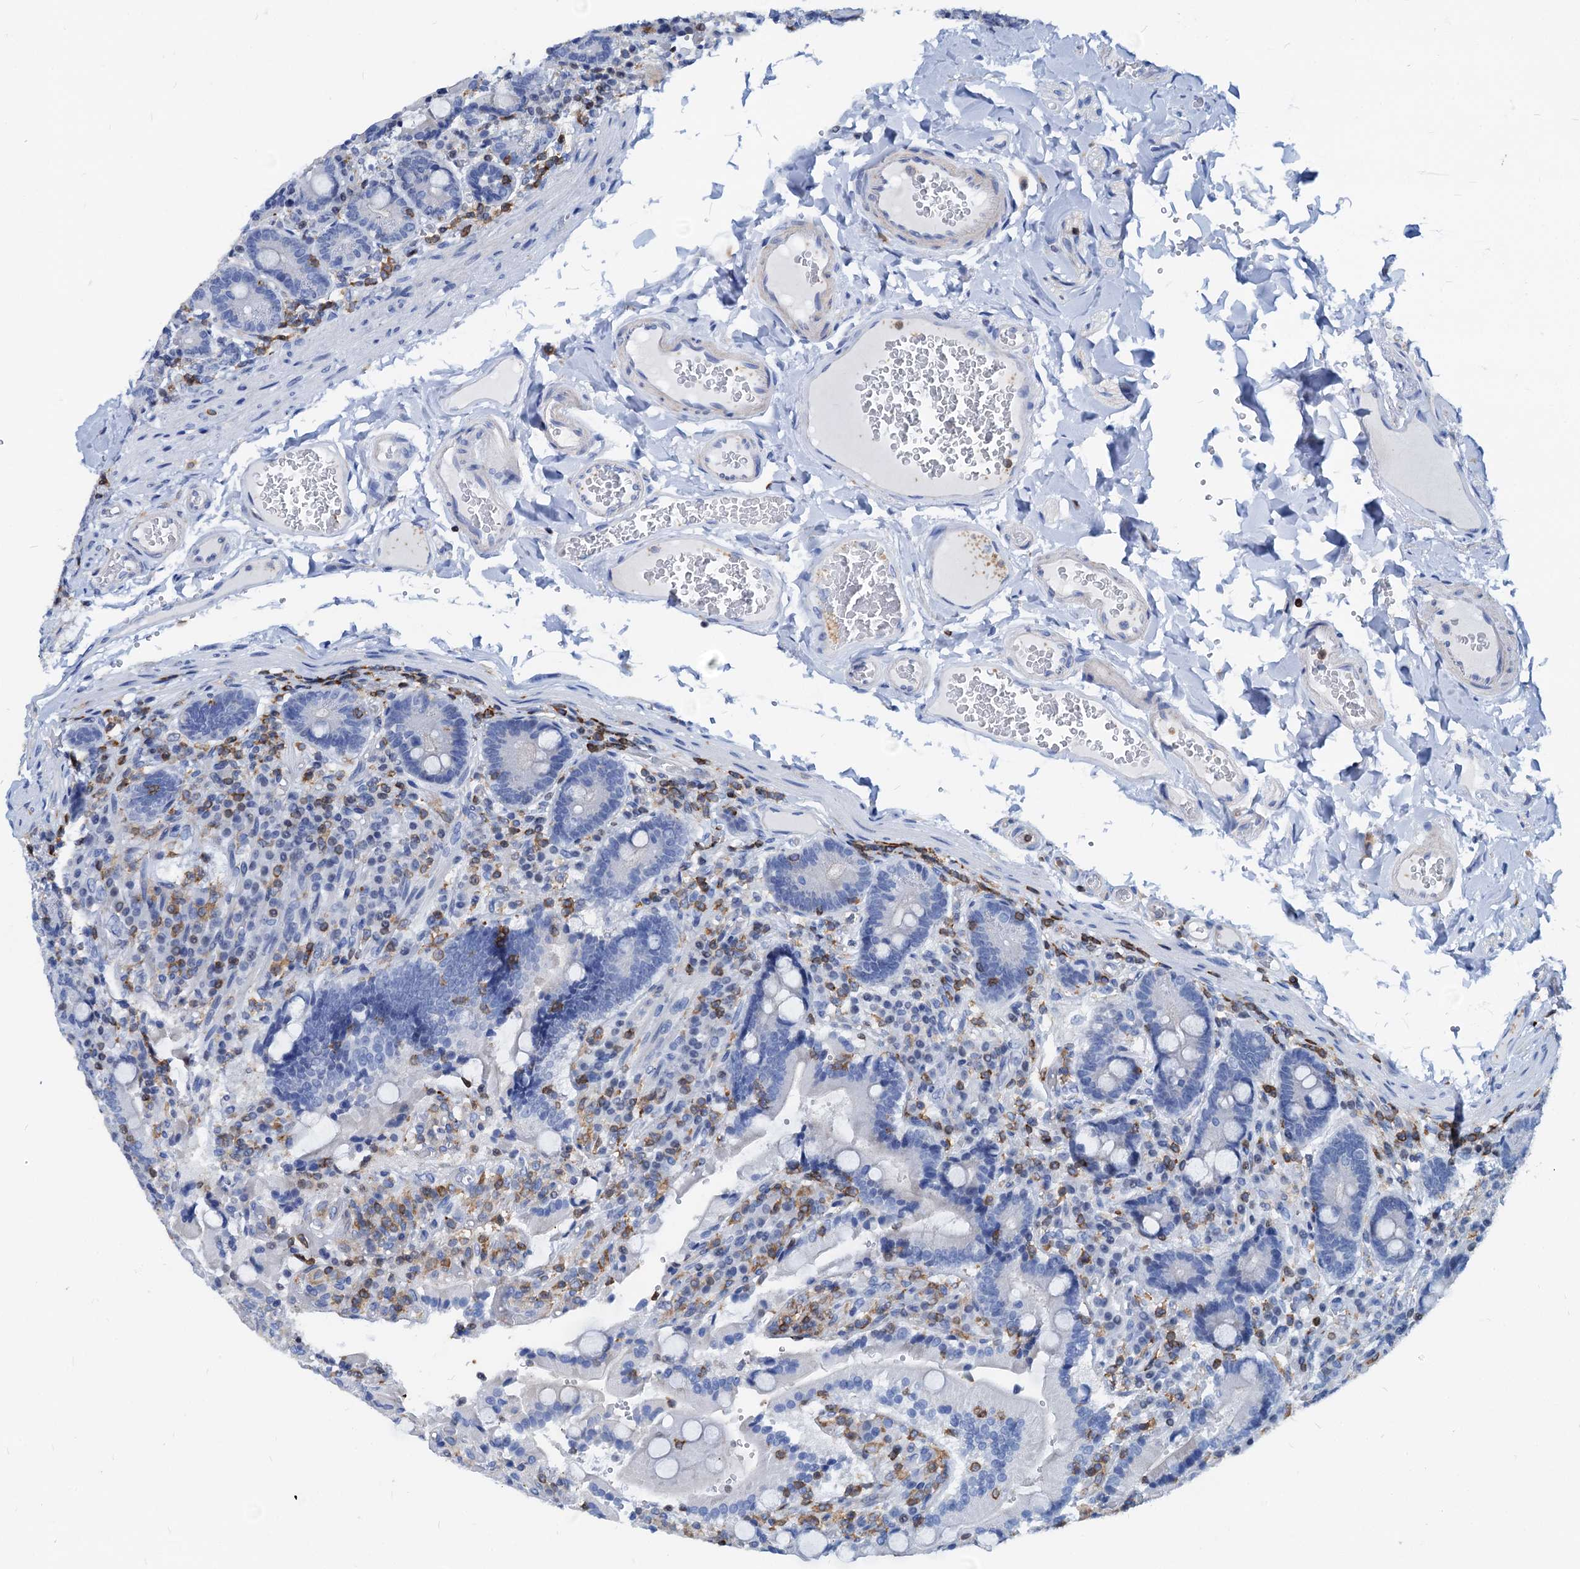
{"staining": {"intensity": "negative", "quantity": "none", "location": "none"}, "tissue": "duodenum", "cell_type": "Glandular cells", "image_type": "normal", "snomed": [{"axis": "morphology", "description": "Normal tissue, NOS"}, {"axis": "topography", "description": "Duodenum"}], "caption": "Normal duodenum was stained to show a protein in brown. There is no significant expression in glandular cells. (DAB (3,3'-diaminobenzidine) immunohistochemistry, high magnification).", "gene": "LCP2", "patient": {"sex": "female", "age": 62}}